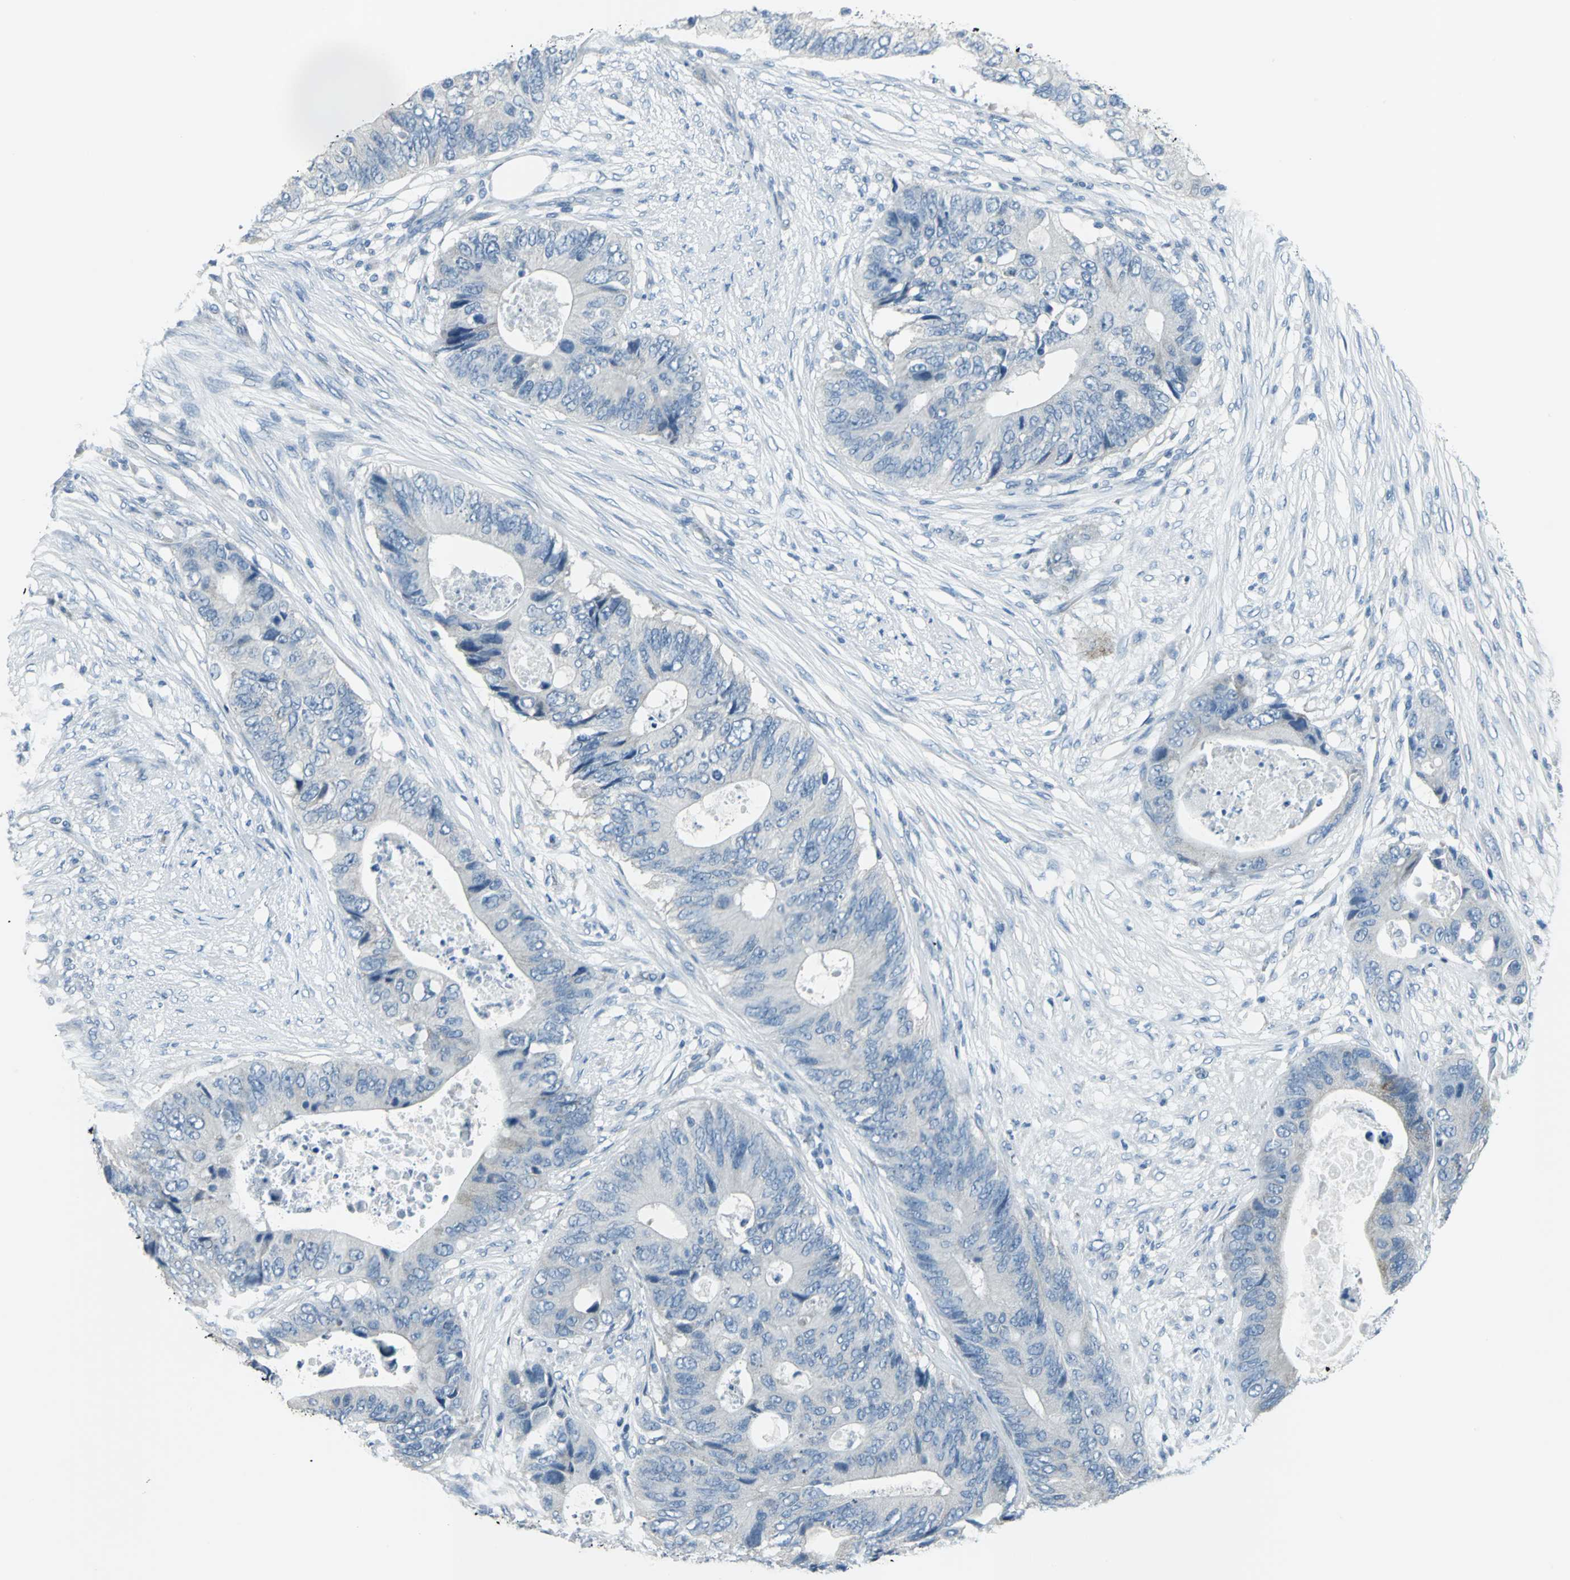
{"staining": {"intensity": "negative", "quantity": "none", "location": "none"}, "tissue": "colorectal cancer", "cell_type": "Tumor cells", "image_type": "cancer", "snomed": [{"axis": "morphology", "description": "Adenocarcinoma, NOS"}, {"axis": "topography", "description": "Colon"}], "caption": "DAB immunohistochemical staining of human adenocarcinoma (colorectal) reveals no significant staining in tumor cells. (IHC, brightfield microscopy, high magnification).", "gene": "DNAI2", "patient": {"sex": "male", "age": 71}}